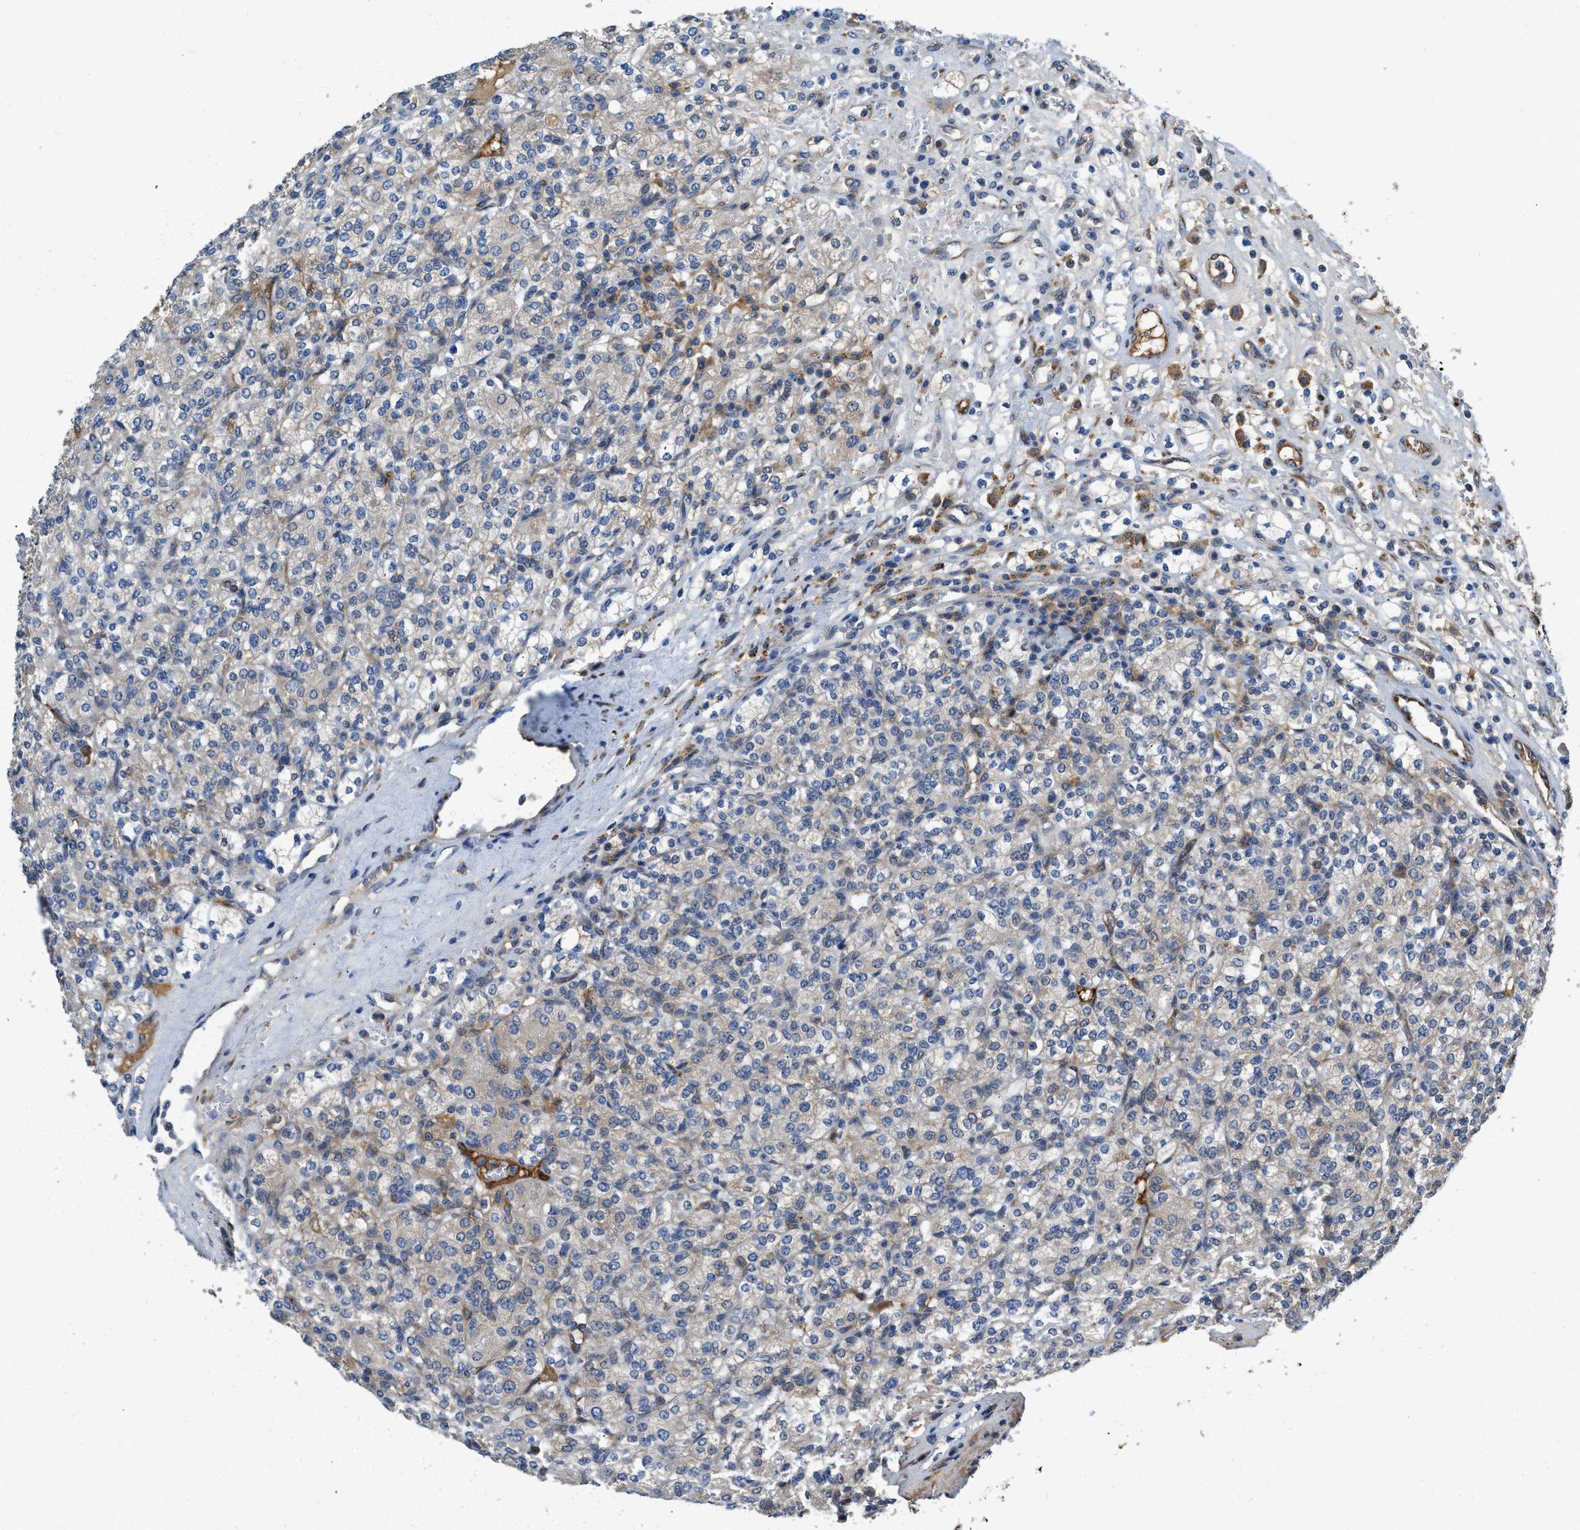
{"staining": {"intensity": "weak", "quantity": "25%-75%", "location": "cytoplasmic/membranous"}, "tissue": "renal cancer", "cell_type": "Tumor cells", "image_type": "cancer", "snomed": [{"axis": "morphology", "description": "Adenocarcinoma, NOS"}, {"axis": "topography", "description": "Kidney"}], "caption": "Renal cancer stained with a brown dye demonstrates weak cytoplasmic/membranous positive positivity in about 25%-75% of tumor cells.", "gene": "GGCX", "patient": {"sex": "male", "age": 77}}